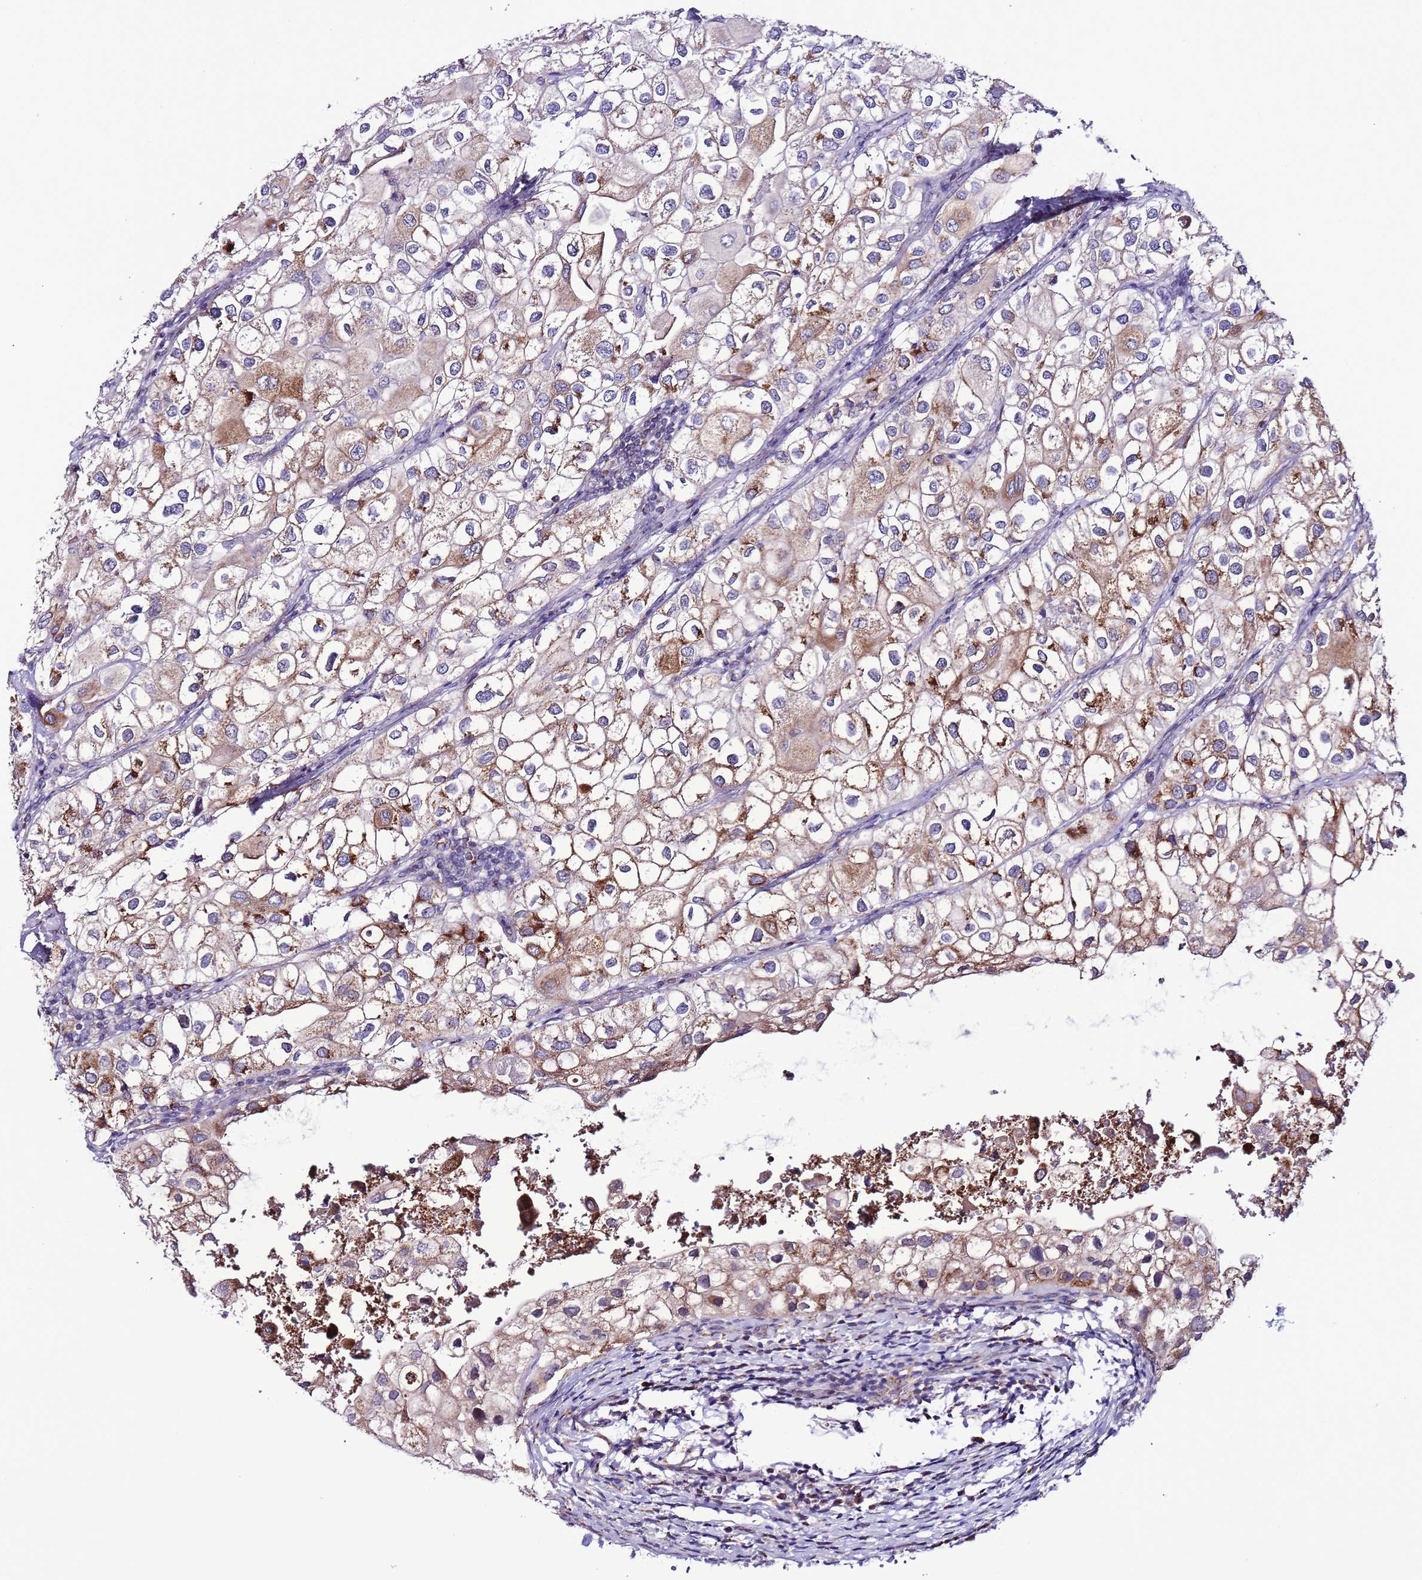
{"staining": {"intensity": "moderate", "quantity": "<25%", "location": "cytoplasmic/membranous"}, "tissue": "urothelial cancer", "cell_type": "Tumor cells", "image_type": "cancer", "snomed": [{"axis": "morphology", "description": "Urothelial carcinoma, High grade"}, {"axis": "topography", "description": "Urinary bladder"}], "caption": "A brown stain highlights moderate cytoplasmic/membranous expression of a protein in high-grade urothelial carcinoma tumor cells.", "gene": "UEVLD", "patient": {"sex": "male", "age": 64}}